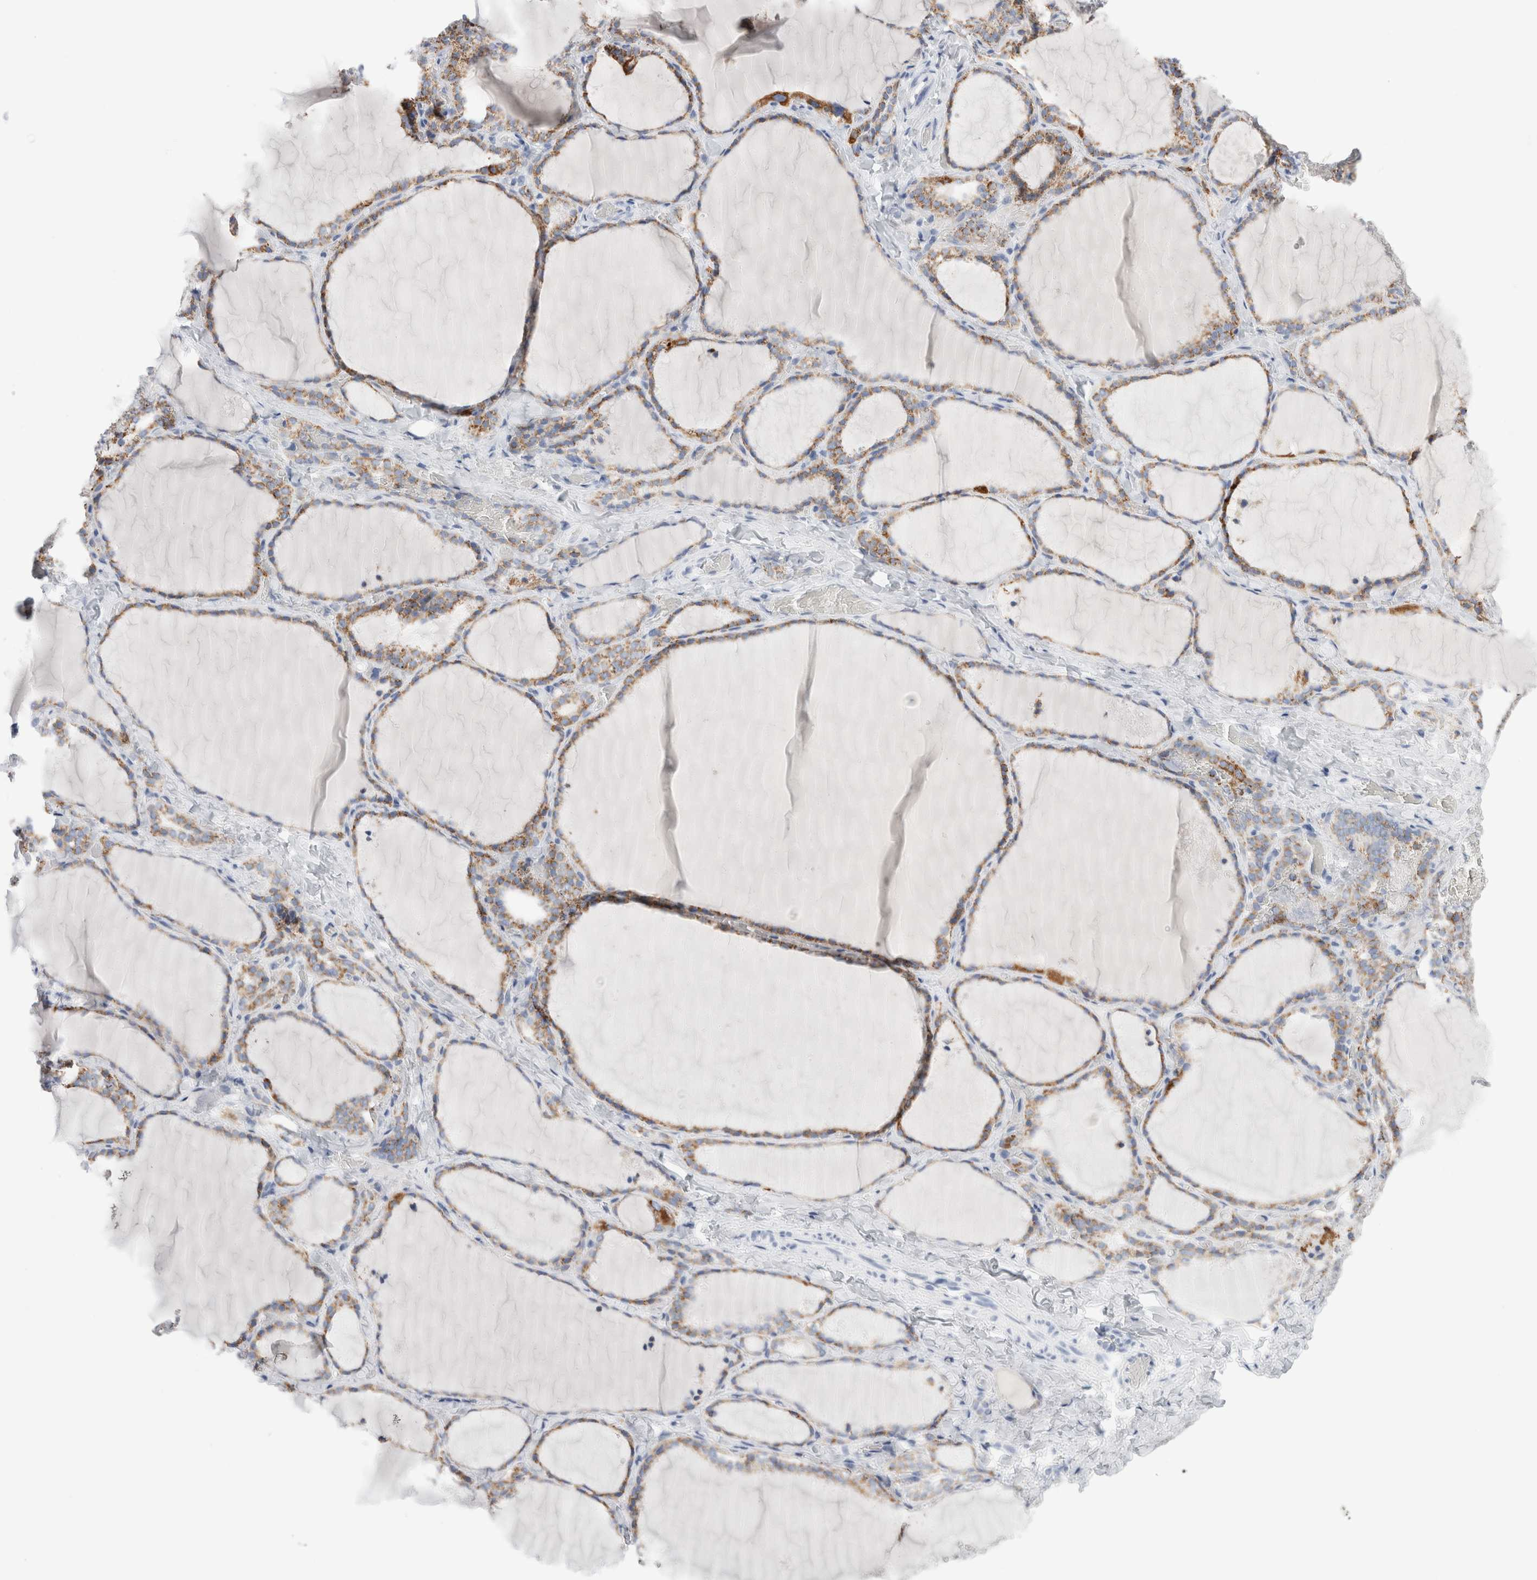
{"staining": {"intensity": "moderate", "quantity": ">75%", "location": "cytoplasmic/membranous"}, "tissue": "thyroid gland", "cell_type": "Glandular cells", "image_type": "normal", "snomed": [{"axis": "morphology", "description": "Normal tissue, NOS"}, {"axis": "topography", "description": "Thyroid gland"}], "caption": "The image shows staining of unremarkable thyroid gland, revealing moderate cytoplasmic/membranous protein expression (brown color) within glandular cells.", "gene": "ECHDC2", "patient": {"sex": "female", "age": 22}}